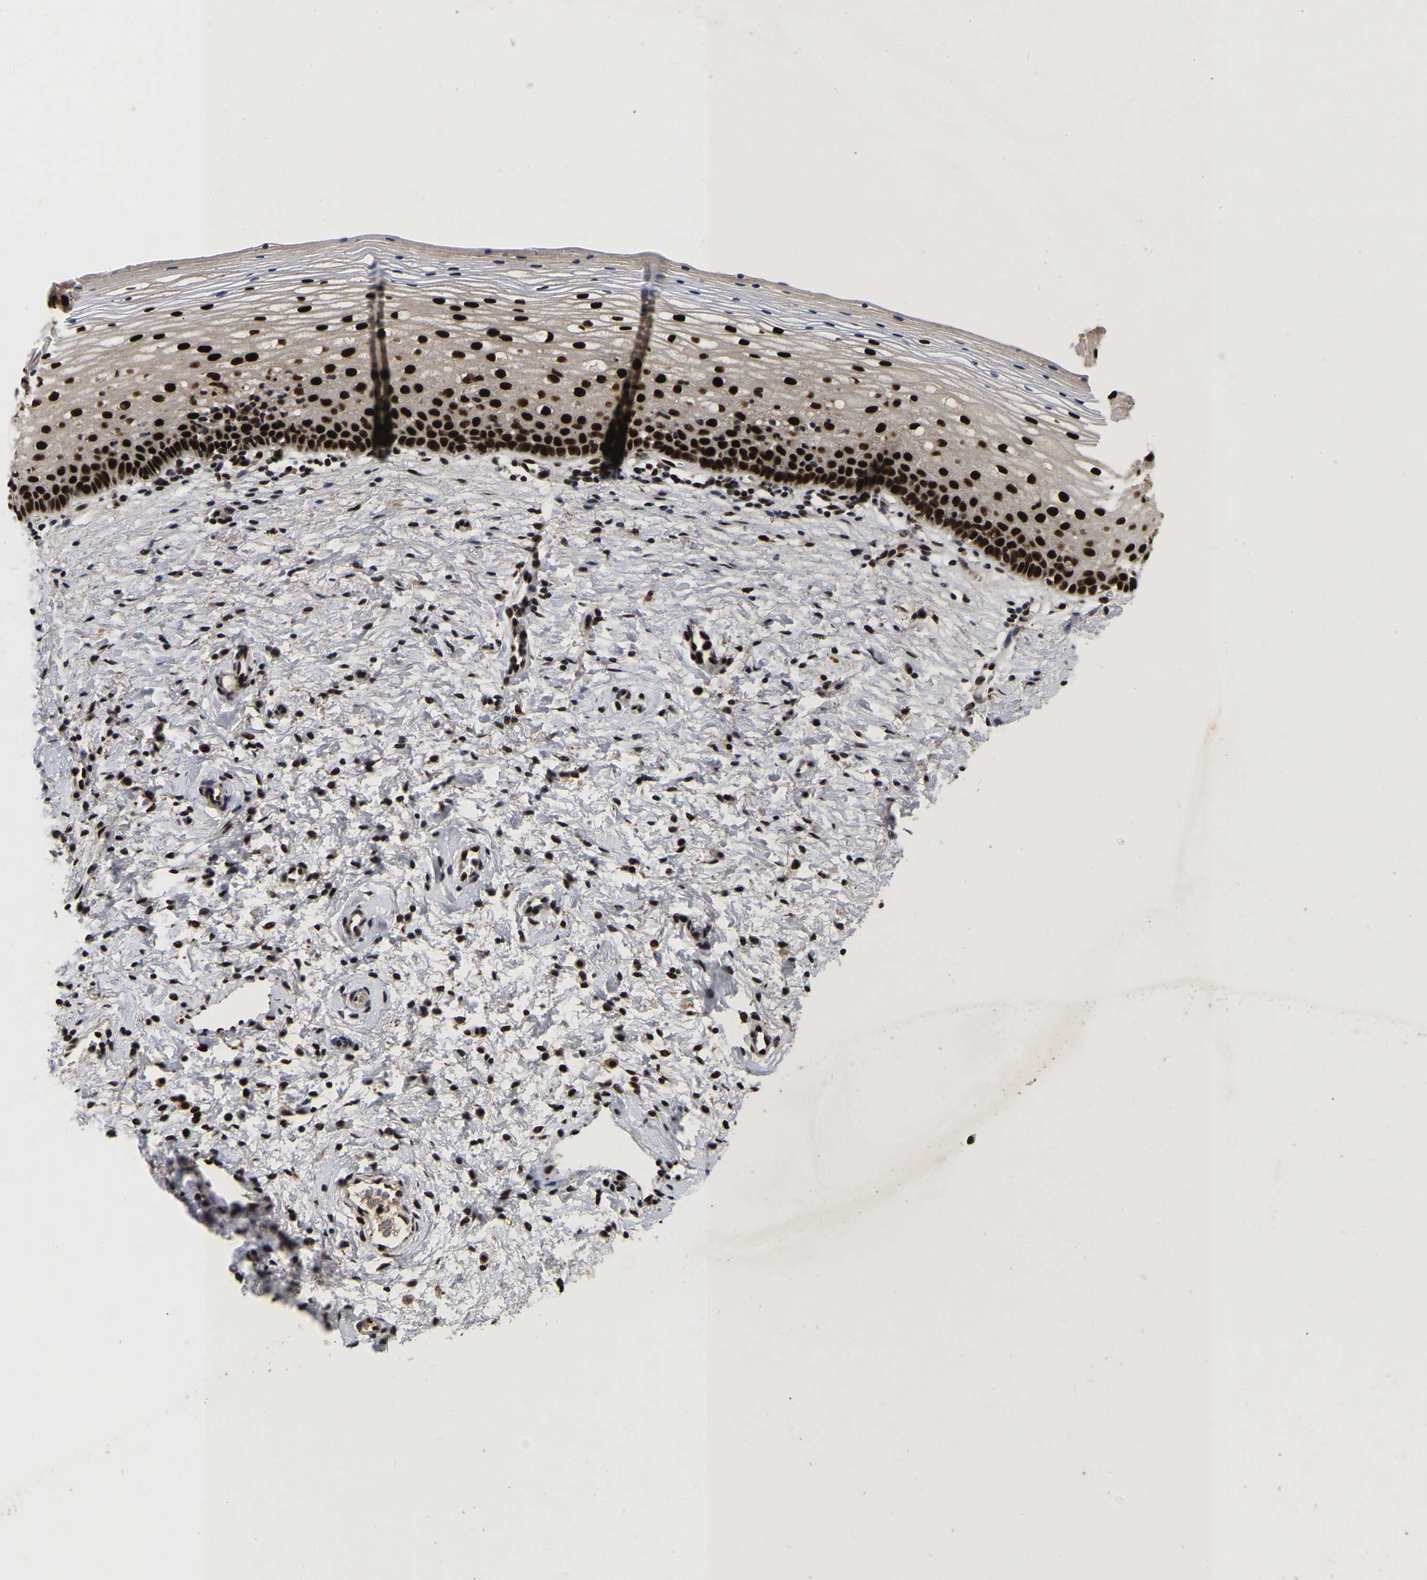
{"staining": {"intensity": "strong", "quantity": ">75%", "location": "cytoplasmic/membranous,nuclear"}, "tissue": "cervix", "cell_type": "Glandular cells", "image_type": "normal", "snomed": [{"axis": "morphology", "description": "Normal tissue, NOS"}, {"axis": "topography", "description": "Cervix"}], "caption": "A brown stain labels strong cytoplasmic/membranous,nuclear staining of a protein in glandular cells of normal human cervix. (IHC, brightfield microscopy, high magnification).", "gene": "JUNB", "patient": {"sex": "female", "age": 72}}